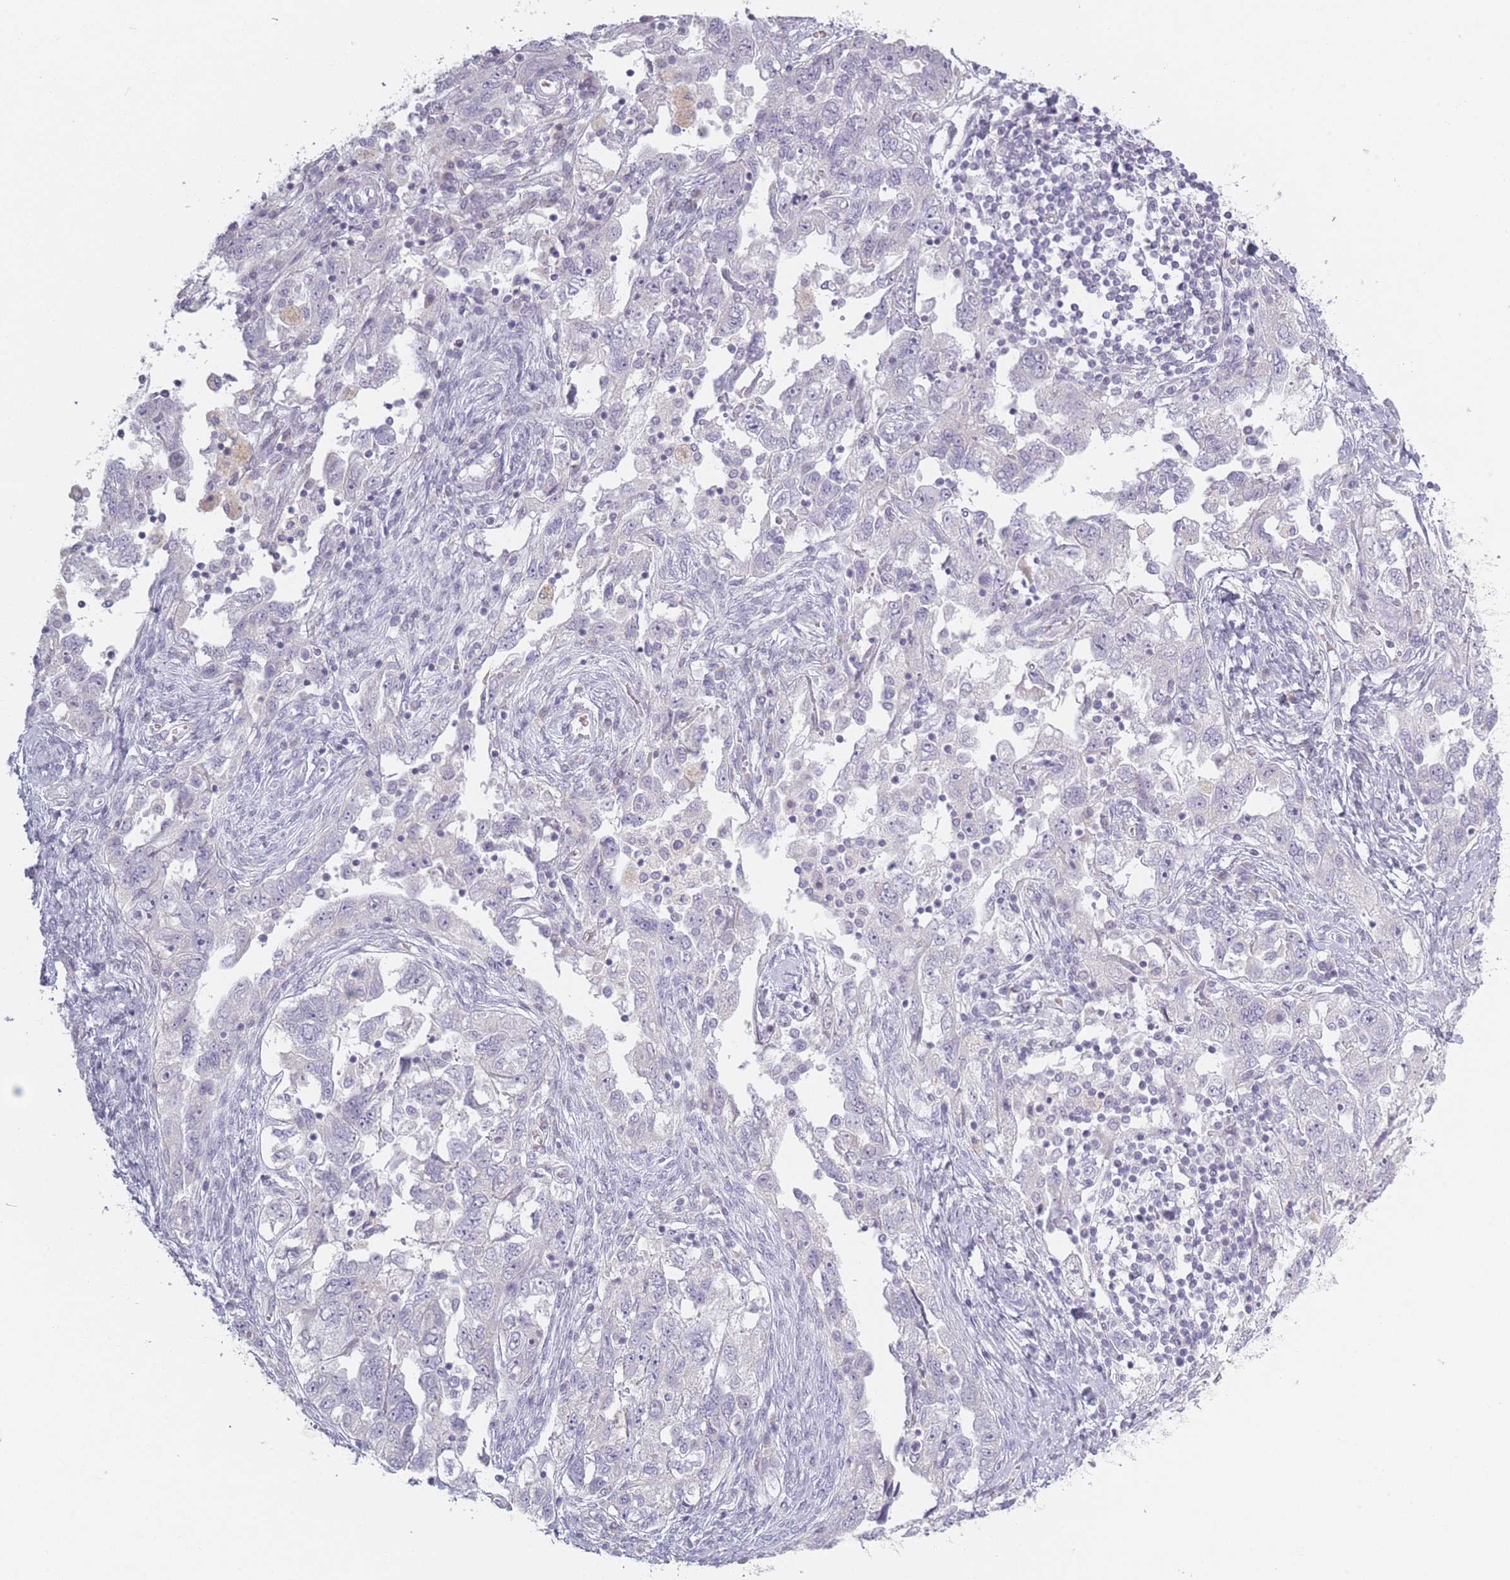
{"staining": {"intensity": "negative", "quantity": "none", "location": "none"}, "tissue": "ovarian cancer", "cell_type": "Tumor cells", "image_type": "cancer", "snomed": [{"axis": "morphology", "description": "Carcinoma, NOS"}, {"axis": "morphology", "description": "Cystadenocarcinoma, serous, NOS"}, {"axis": "topography", "description": "Ovary"}], "caption": "Human ovarian cancer (carcinoma) stained for a protein using immunohistochemistry reveals no expression in tumor cells.", "gene": "RASL10B", "patient": {"sex": "female", "age": 69}}